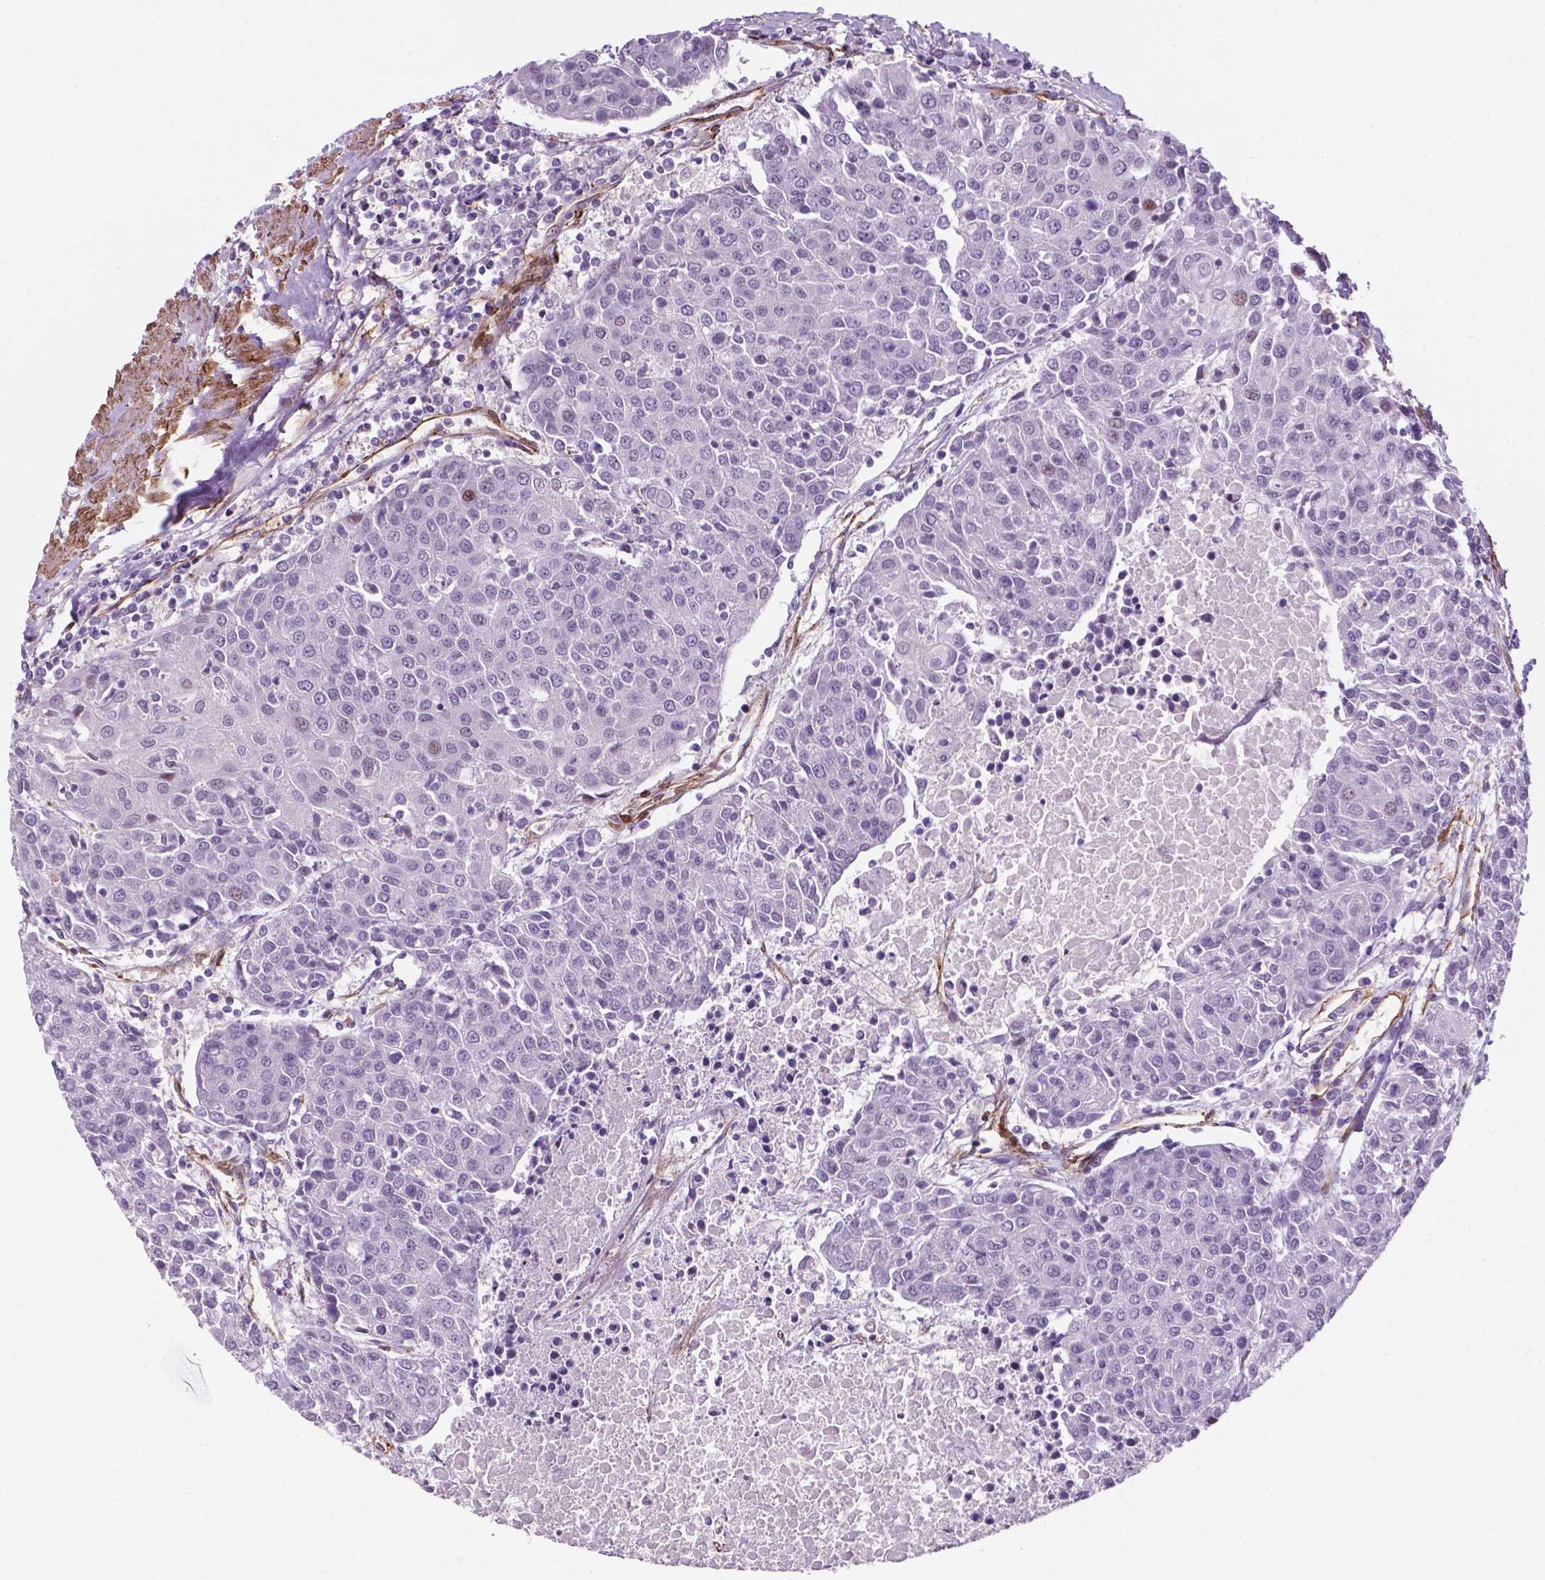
{"staining": {"intensity": "negative", "quantity": "none", "location": "none"}, "tissue": "urothelial cancer", "cell_type": "Tumor cells", "image_type": "cancer", "snomed": [{"axis": "morphology", "description": "Urothelial carcinoma, High grade"}, {"axis": "topography", "description": "Urinary bladder"}], "caption": "The image exhibits no staining of tumor cells in urothelial carcinoma (high-grade). The staining is performed using DAB brown chromogen with nuclei counter-stained in using hematoxylin.", "gene": "EGFL8", "patient": {"sex": "female", "age": 85}}